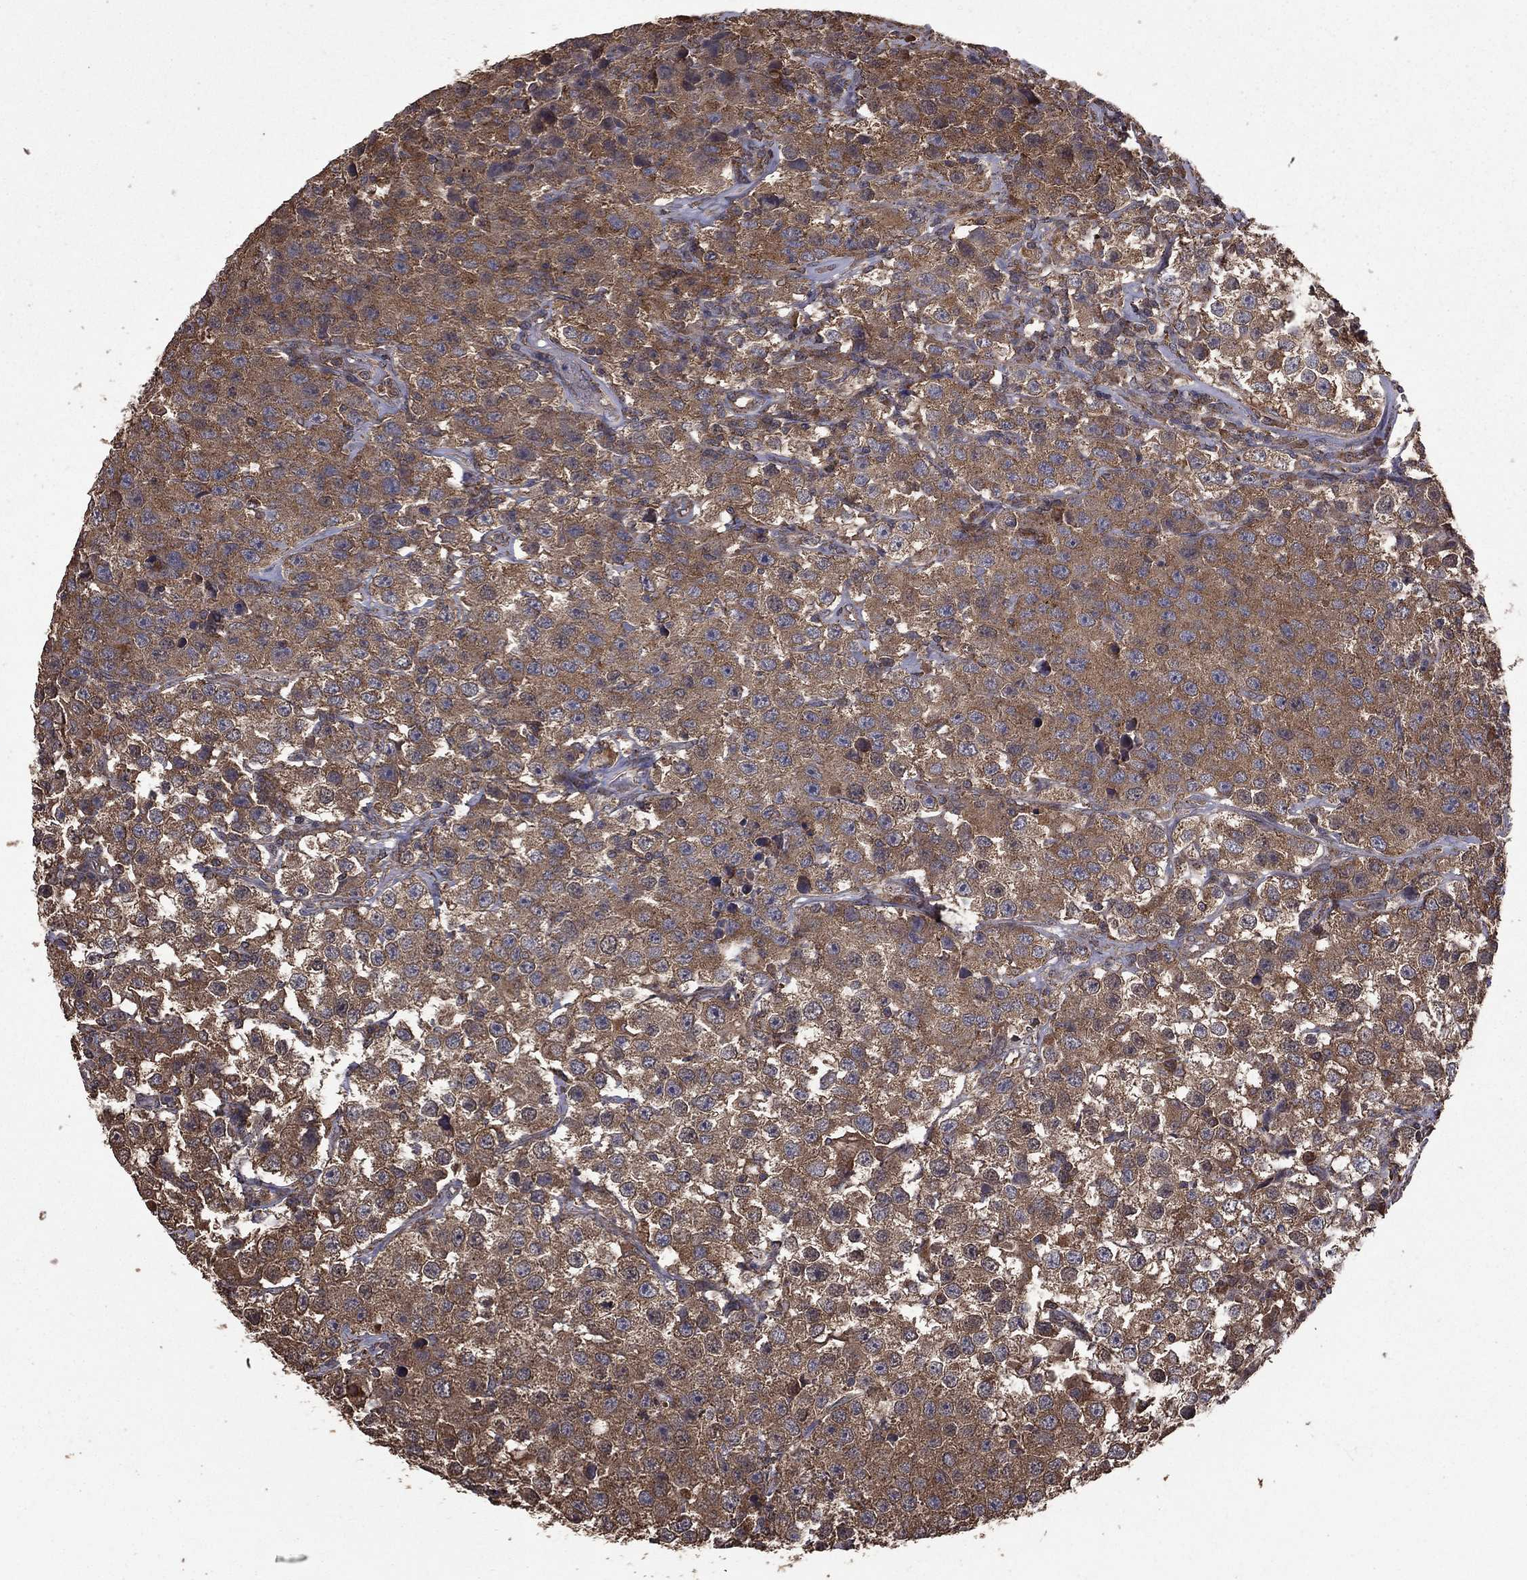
{"staining": {"intensity": "weak", "quantity": ">75%", "location": "cytoplasmic/membranous"}, "tissue": "testis cancer", "cell_type": "Tumor cells", "image_type": "cancer", "snomed": [{"axis": "morphology", "description": "Seminoma, NOS"}, {"axis": "topography", "description": "Testis"}], "caption": "Immunohistochemical staining of testis cancer (seminoma) demonstrates low levels of weak cytoplasmic/membranous protein positivity in about >75% of tumor cells.", "gene": "BIRC6", "patient": {"sex": "male", "age": 52}}